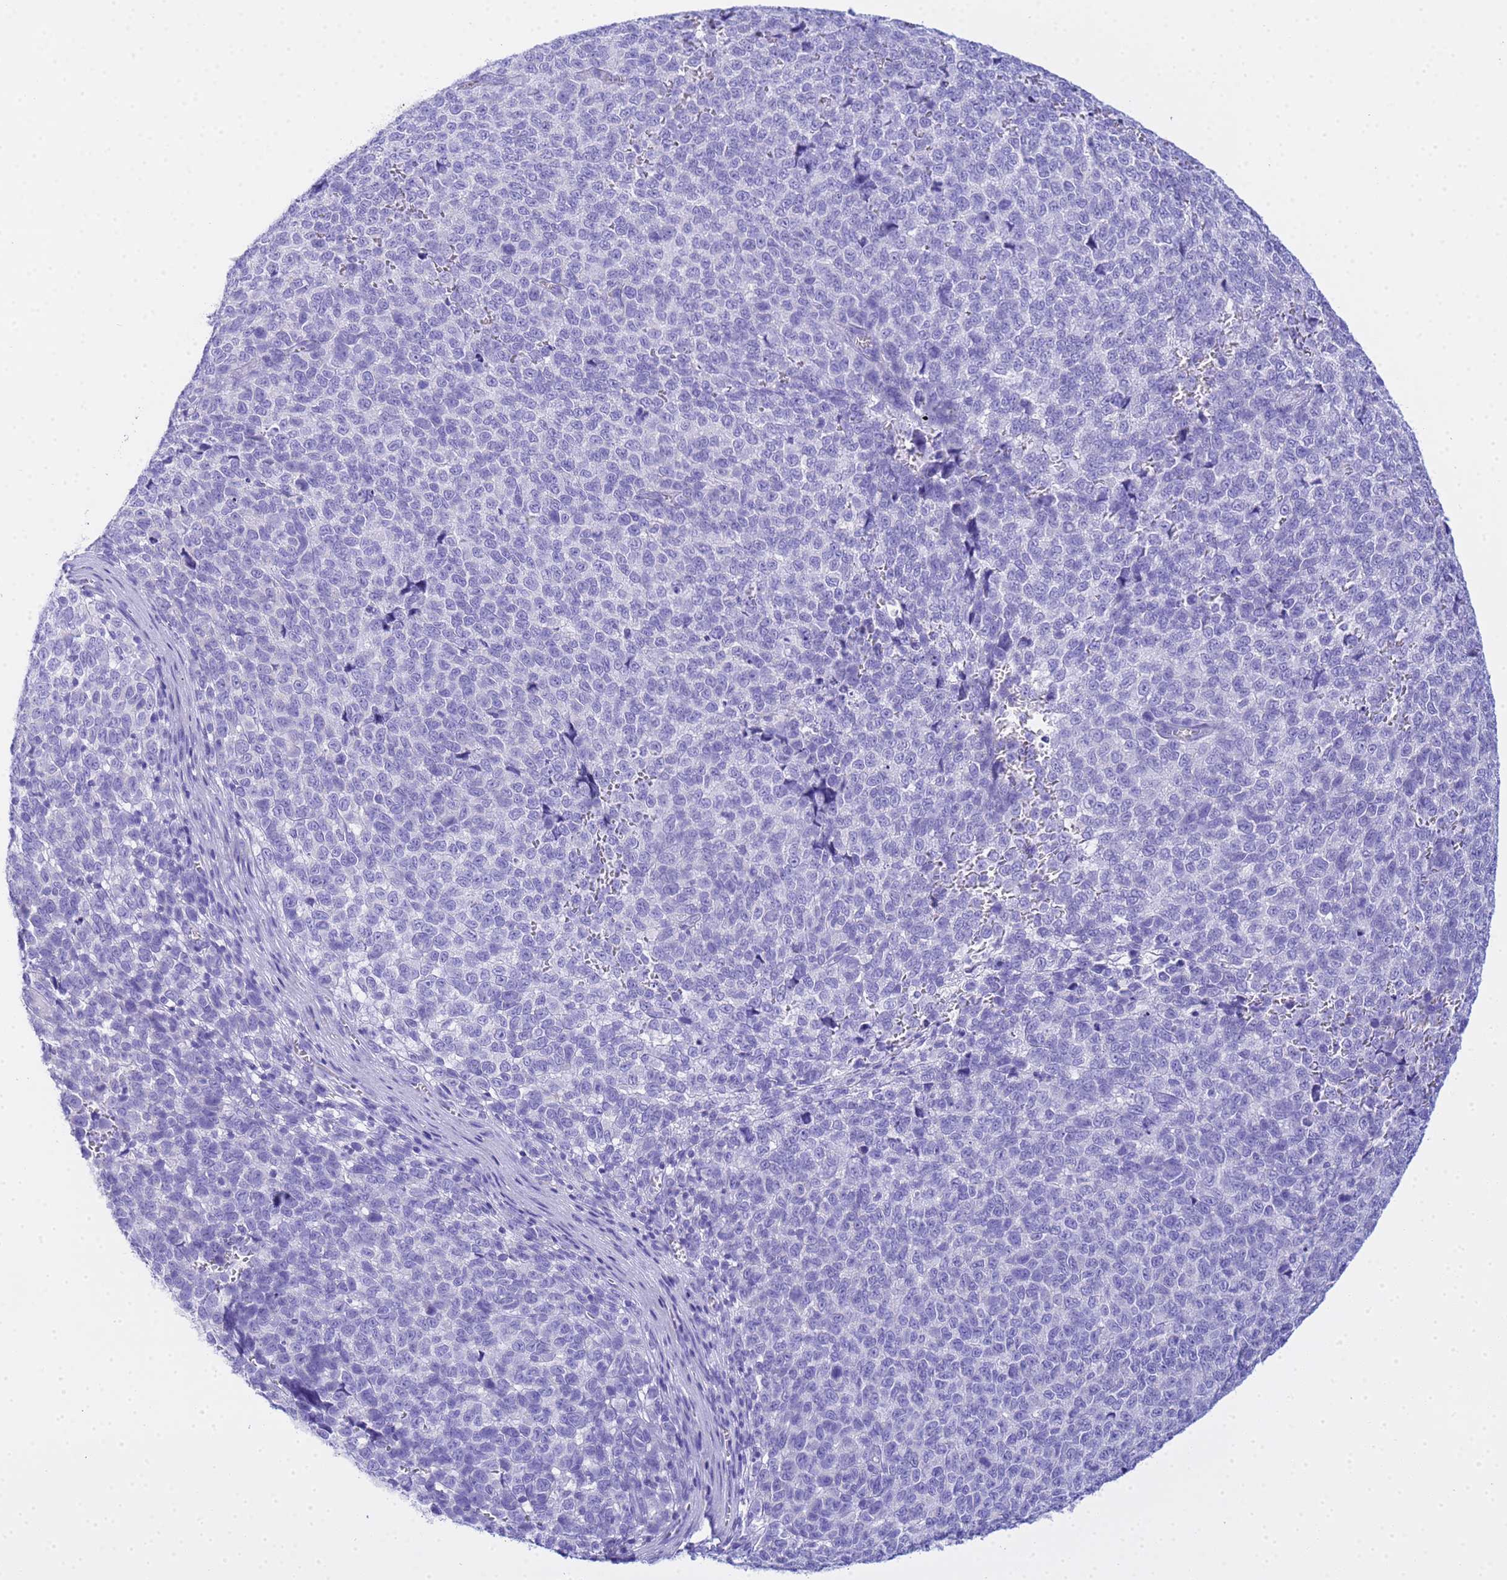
{"staining": {"intensity": "negative", "quantity": "none", "location": "none"}, "tissue": "melanoma", "cell_type": "Tumor cells", "image_type": "cancer", "snomed": [{"axis": "morphology", "description": "Malignant melanoma, NOS"}, {"axis": "topography", "description": "Nose, NOS"}], "caption": "A high-resolution micrograph shows immunohistochemistry staining of melanoma, which exhibits no significant expression in tumor cells.", "gene": "AQP12A", "patient": {"sex": "female", "age": 48}}